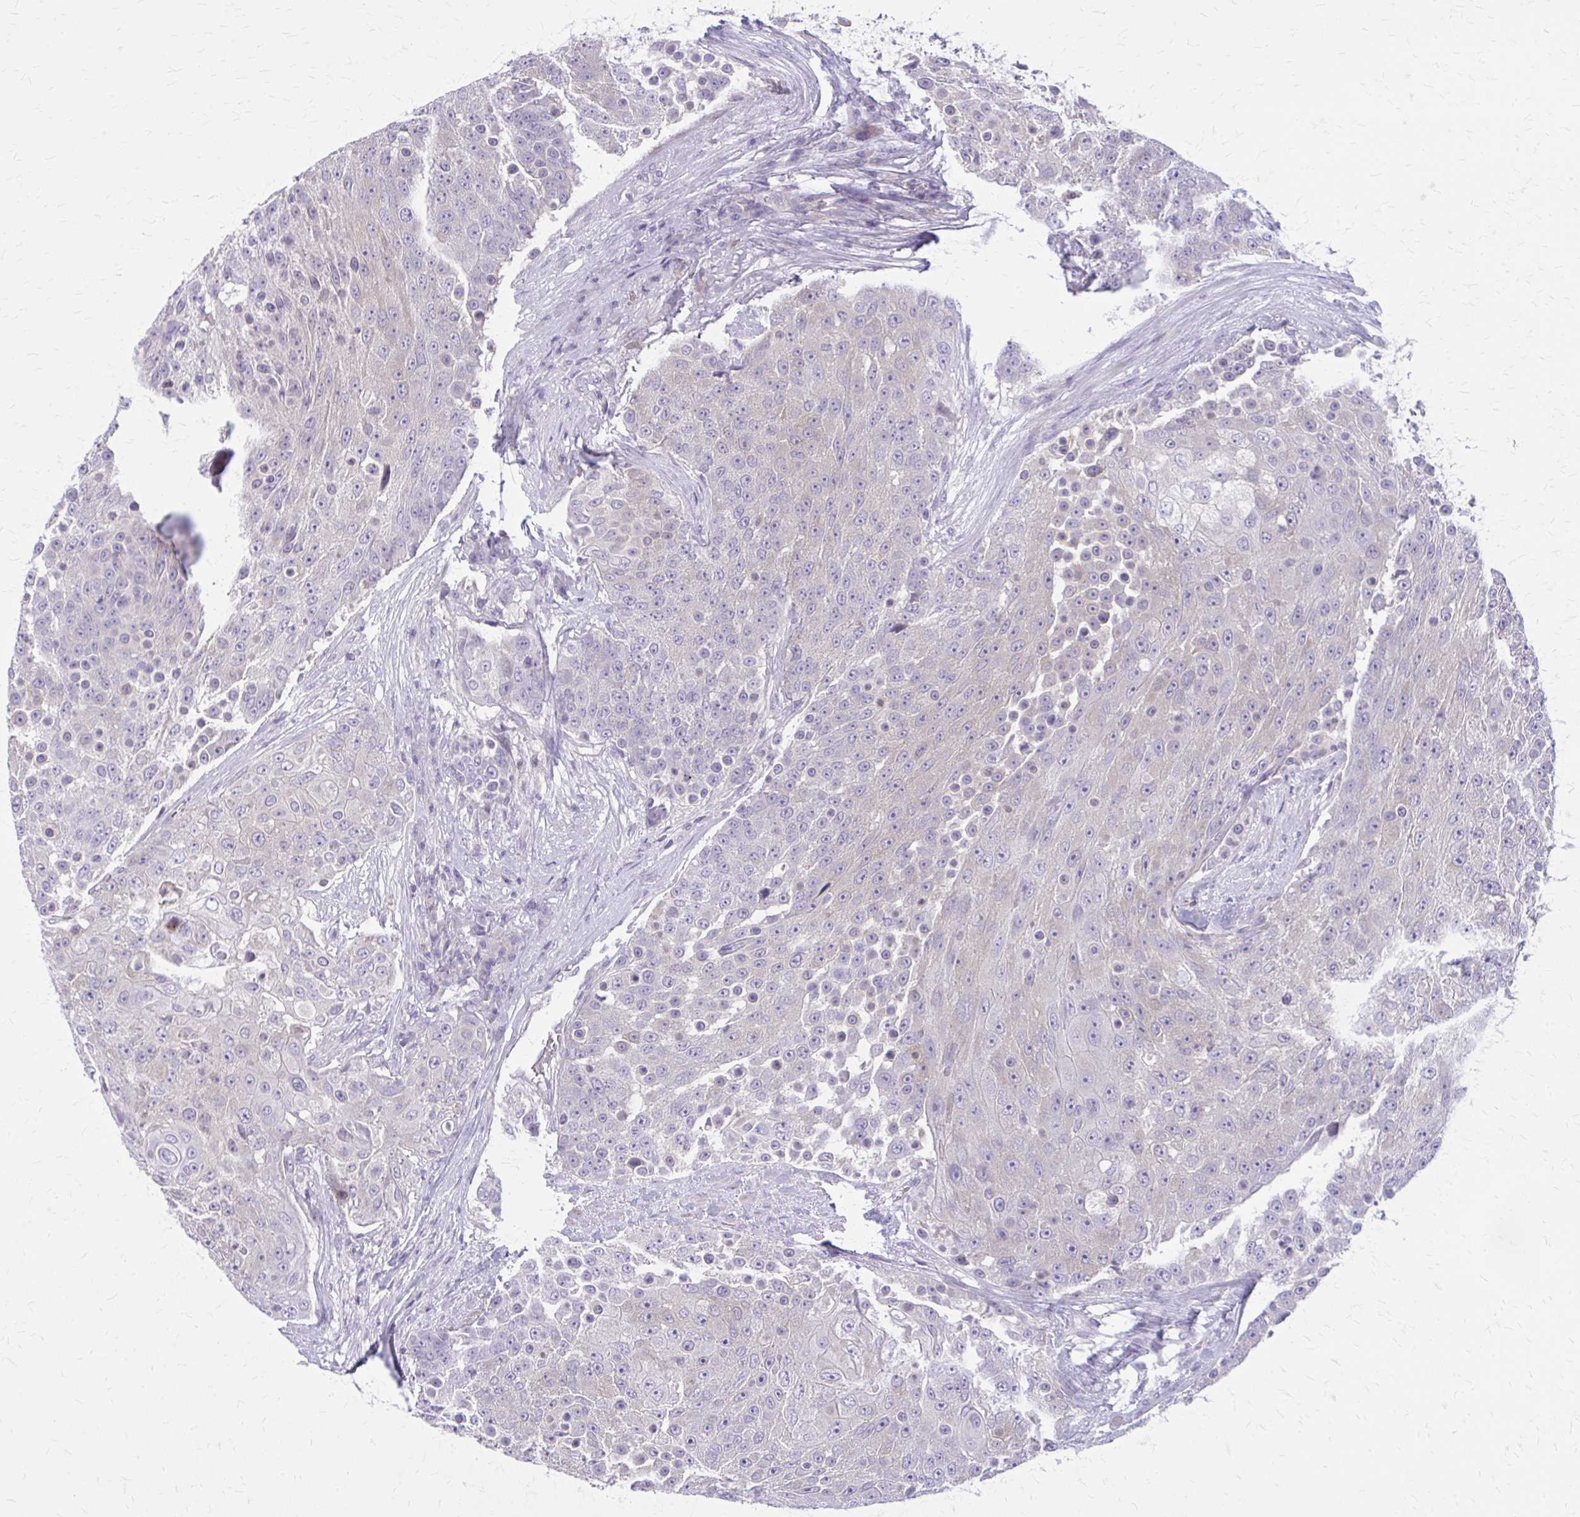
{"staining": {"intensity": "negative", "quantity": "none", "location": "none"}, "tissue": "urothelial cancer", "cell_type": "Tumor cells", "image_type": "cancer", "snomed": [{"axis": "morphology", "description": "Urothelial carcinoma, High grade"}, {"axis": "topography", "description": "Urinary bladder"}], "caption": "Urothelial cancer was stained to show a protein in brown. There is no significant staining in tumor cells.", "gene": "PITPNM1", "patient": {"sex": "female", "age": 63}}